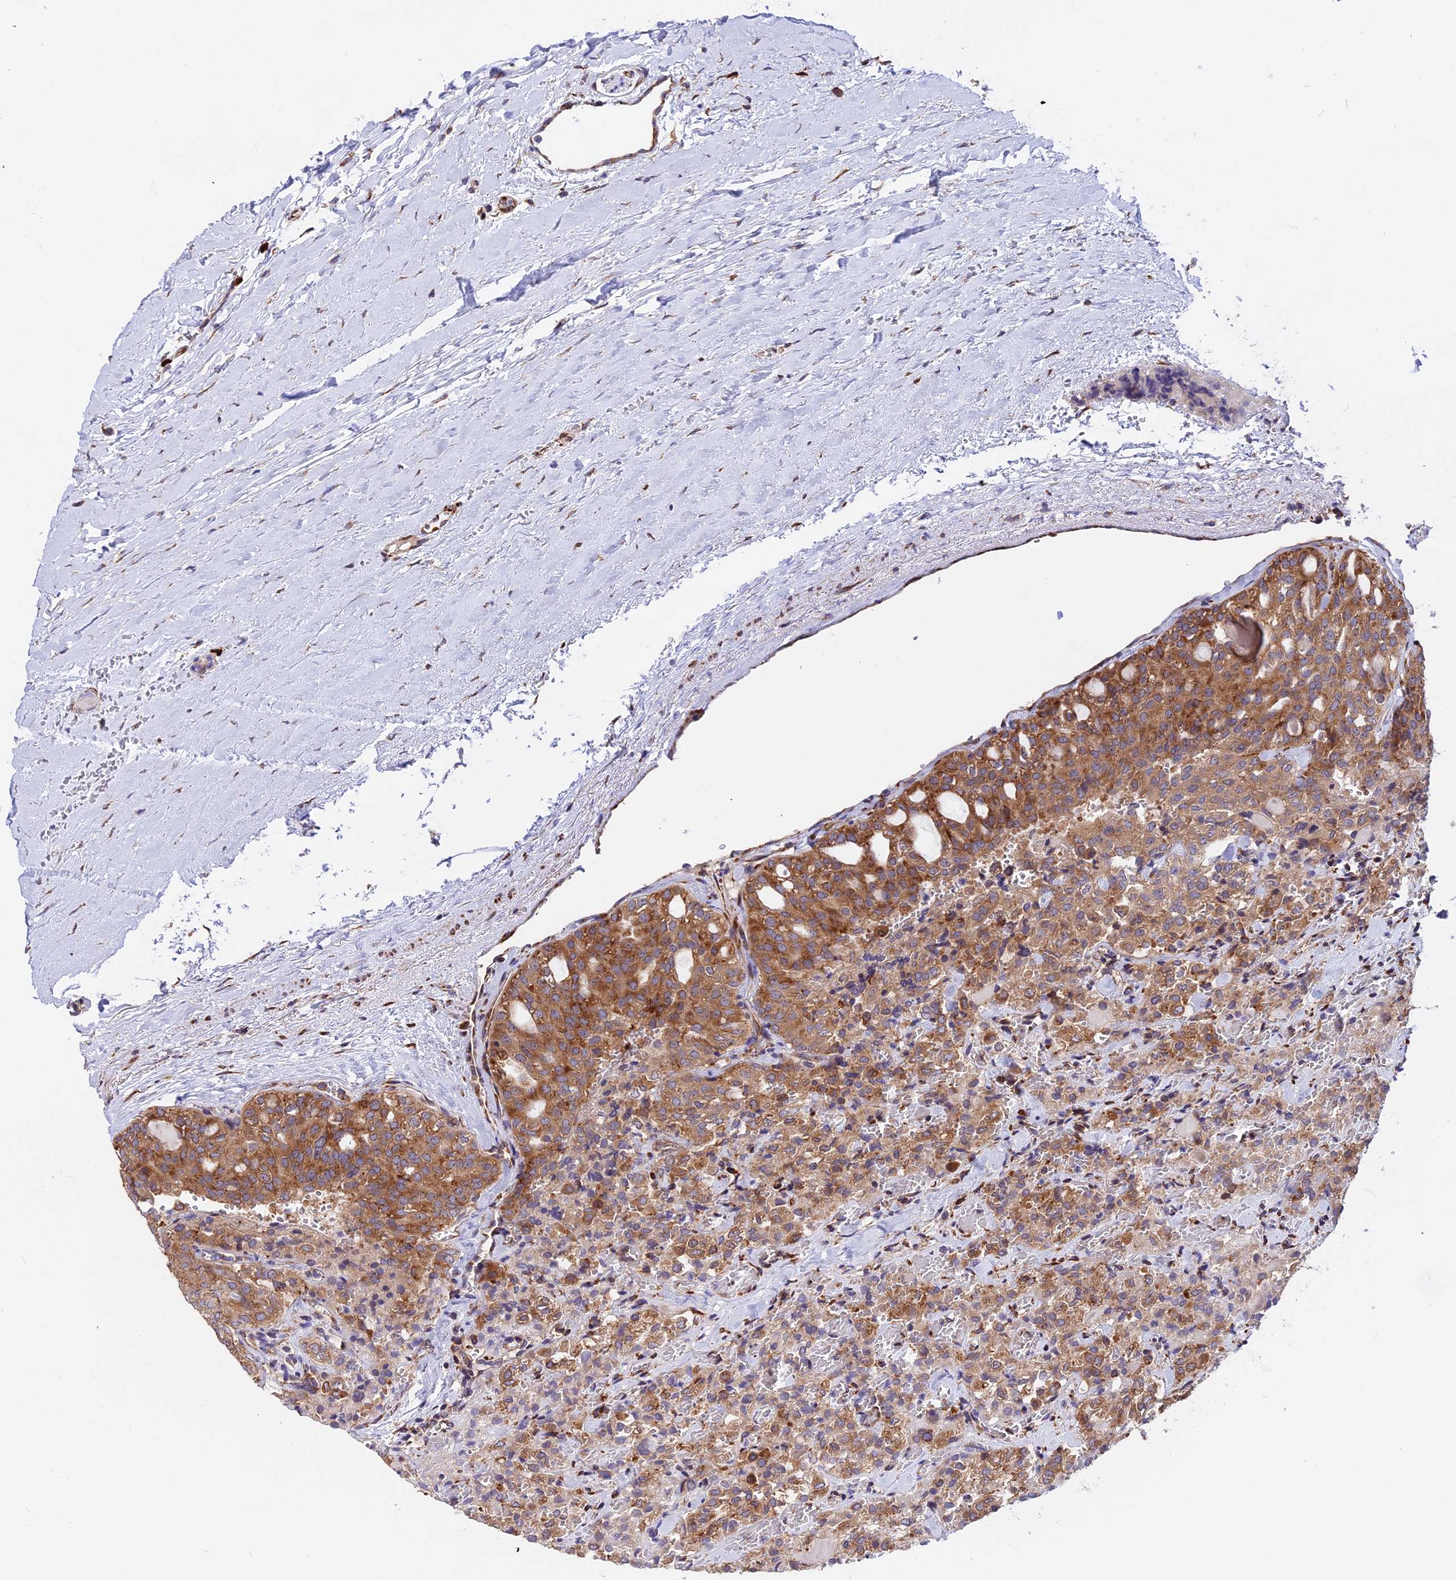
{"staining": {"intensity": "moderate", "quantity": ">75%", "location": "cytoplasmic/membranous"}, "tissue": "thyroid cancer", "cell_type": "Tumor cells", "image_type": "cancer", "snomed": [{"axis": "morphology", "description": "Follicular adenoma carcinoma, NOS"}, {"axis": "topography", "description": "Thyroid gland"}], "caption": "About >75% of tumor cells in human thyroid cancer display moderate cytoplasmic/membranous protein expression as visualized by brown immunohistochemical staining.", "gene": "GNPTAB", "patient": {"sex": "male", "age": 75}}